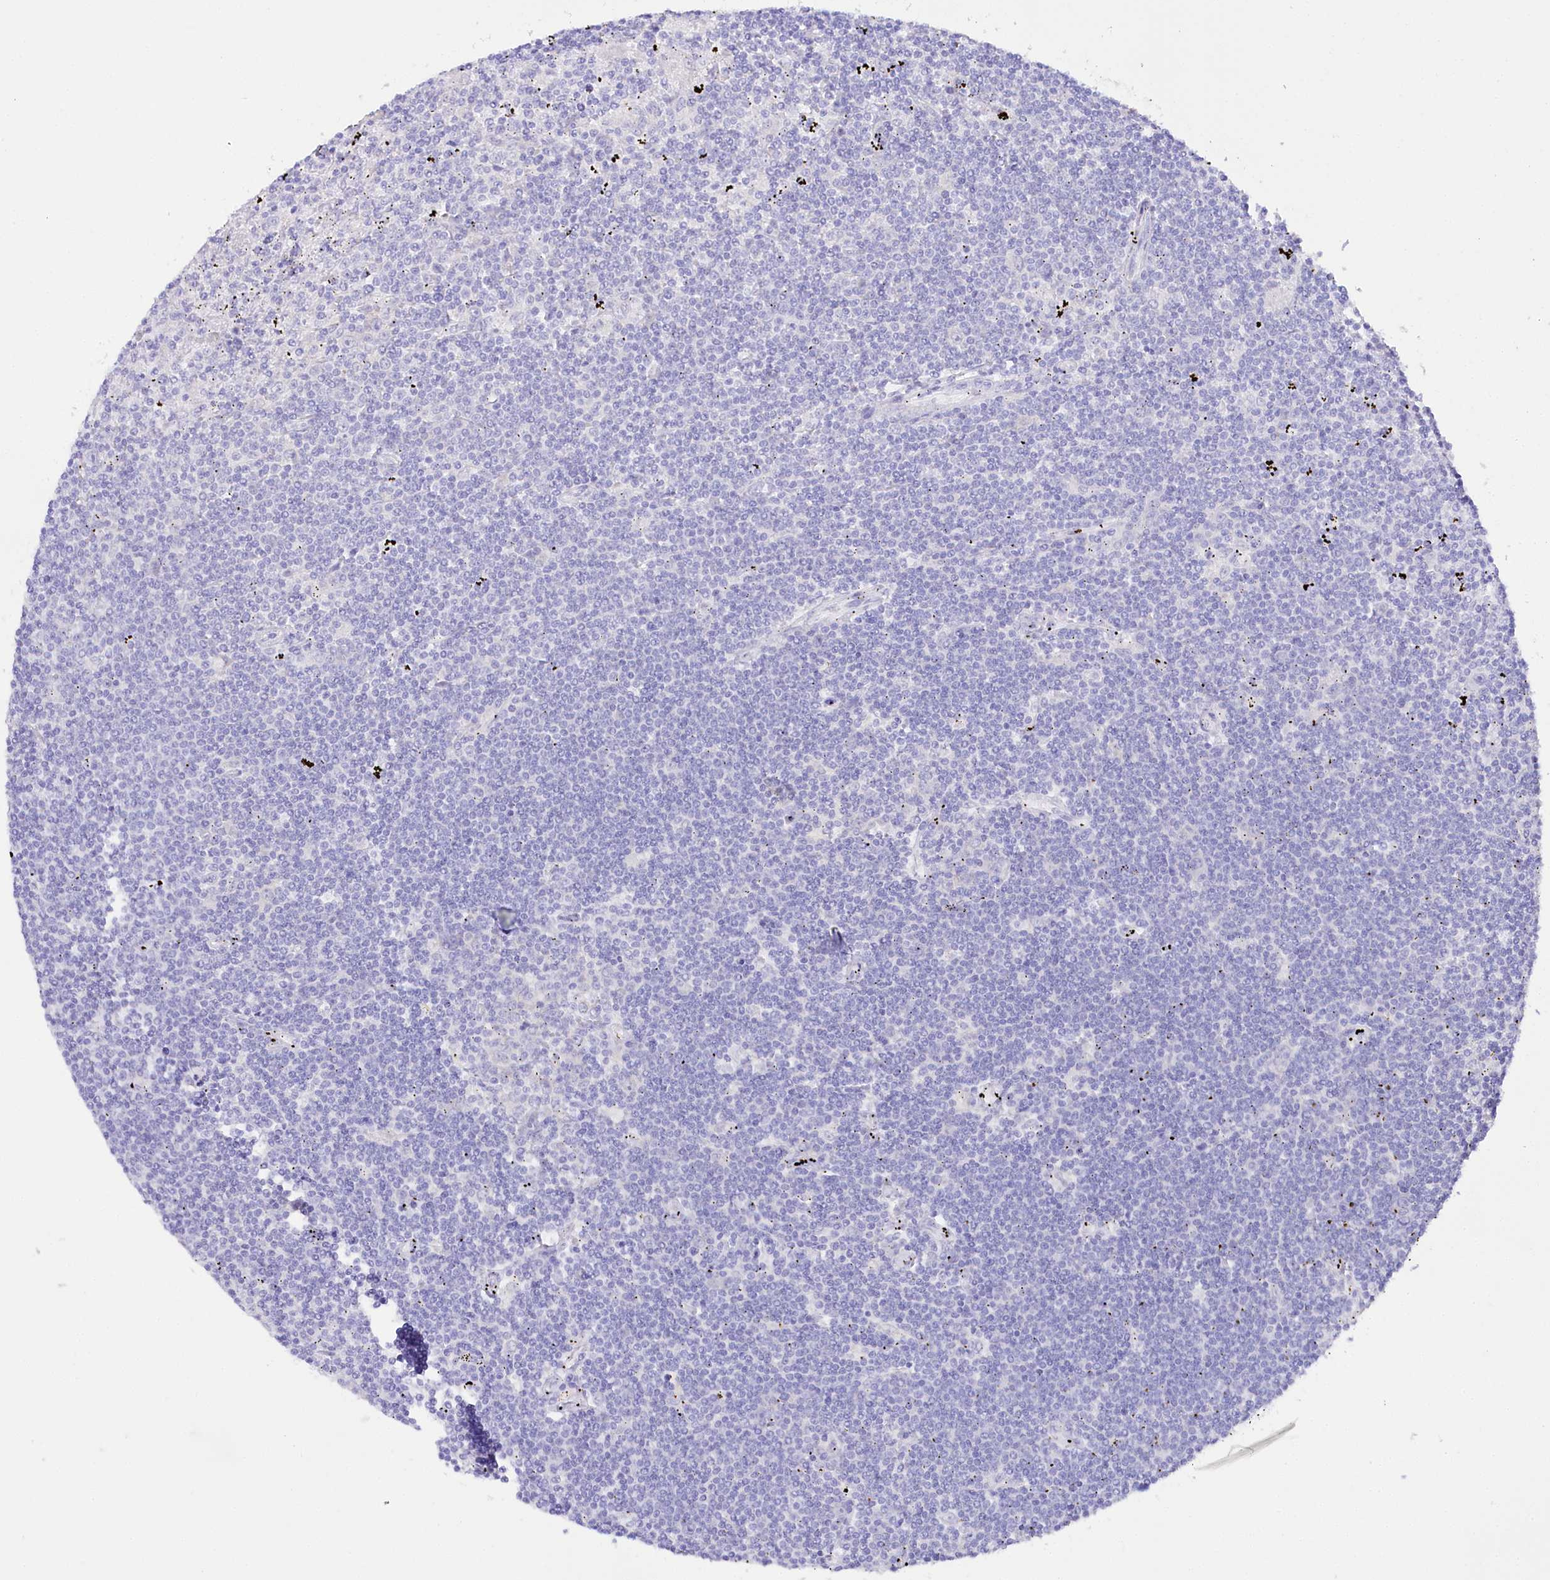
{"staining": {"intensity": "negative", "quantity": "none", "location": "none"}, "tissue": "lymphoma", "cell_type": "Tumor cells", "image_type": "cancer", "snomed": [{"axis": "morphology", "description": "Malignant lymphoma, non-Hodgkin's type, Low grade"}, {"axis": "topography", "description": "Spleen"}], "caption": "Tumor cells are negative for brown protein staining in lymphoma. The staining is performed using DAB (3,3'-diaminobenzidine) brown chromogen with nuclei counter-stained in using hematoxylin.", "gene": "CSN3", "patient": {"sex": "male", "age": 76}}